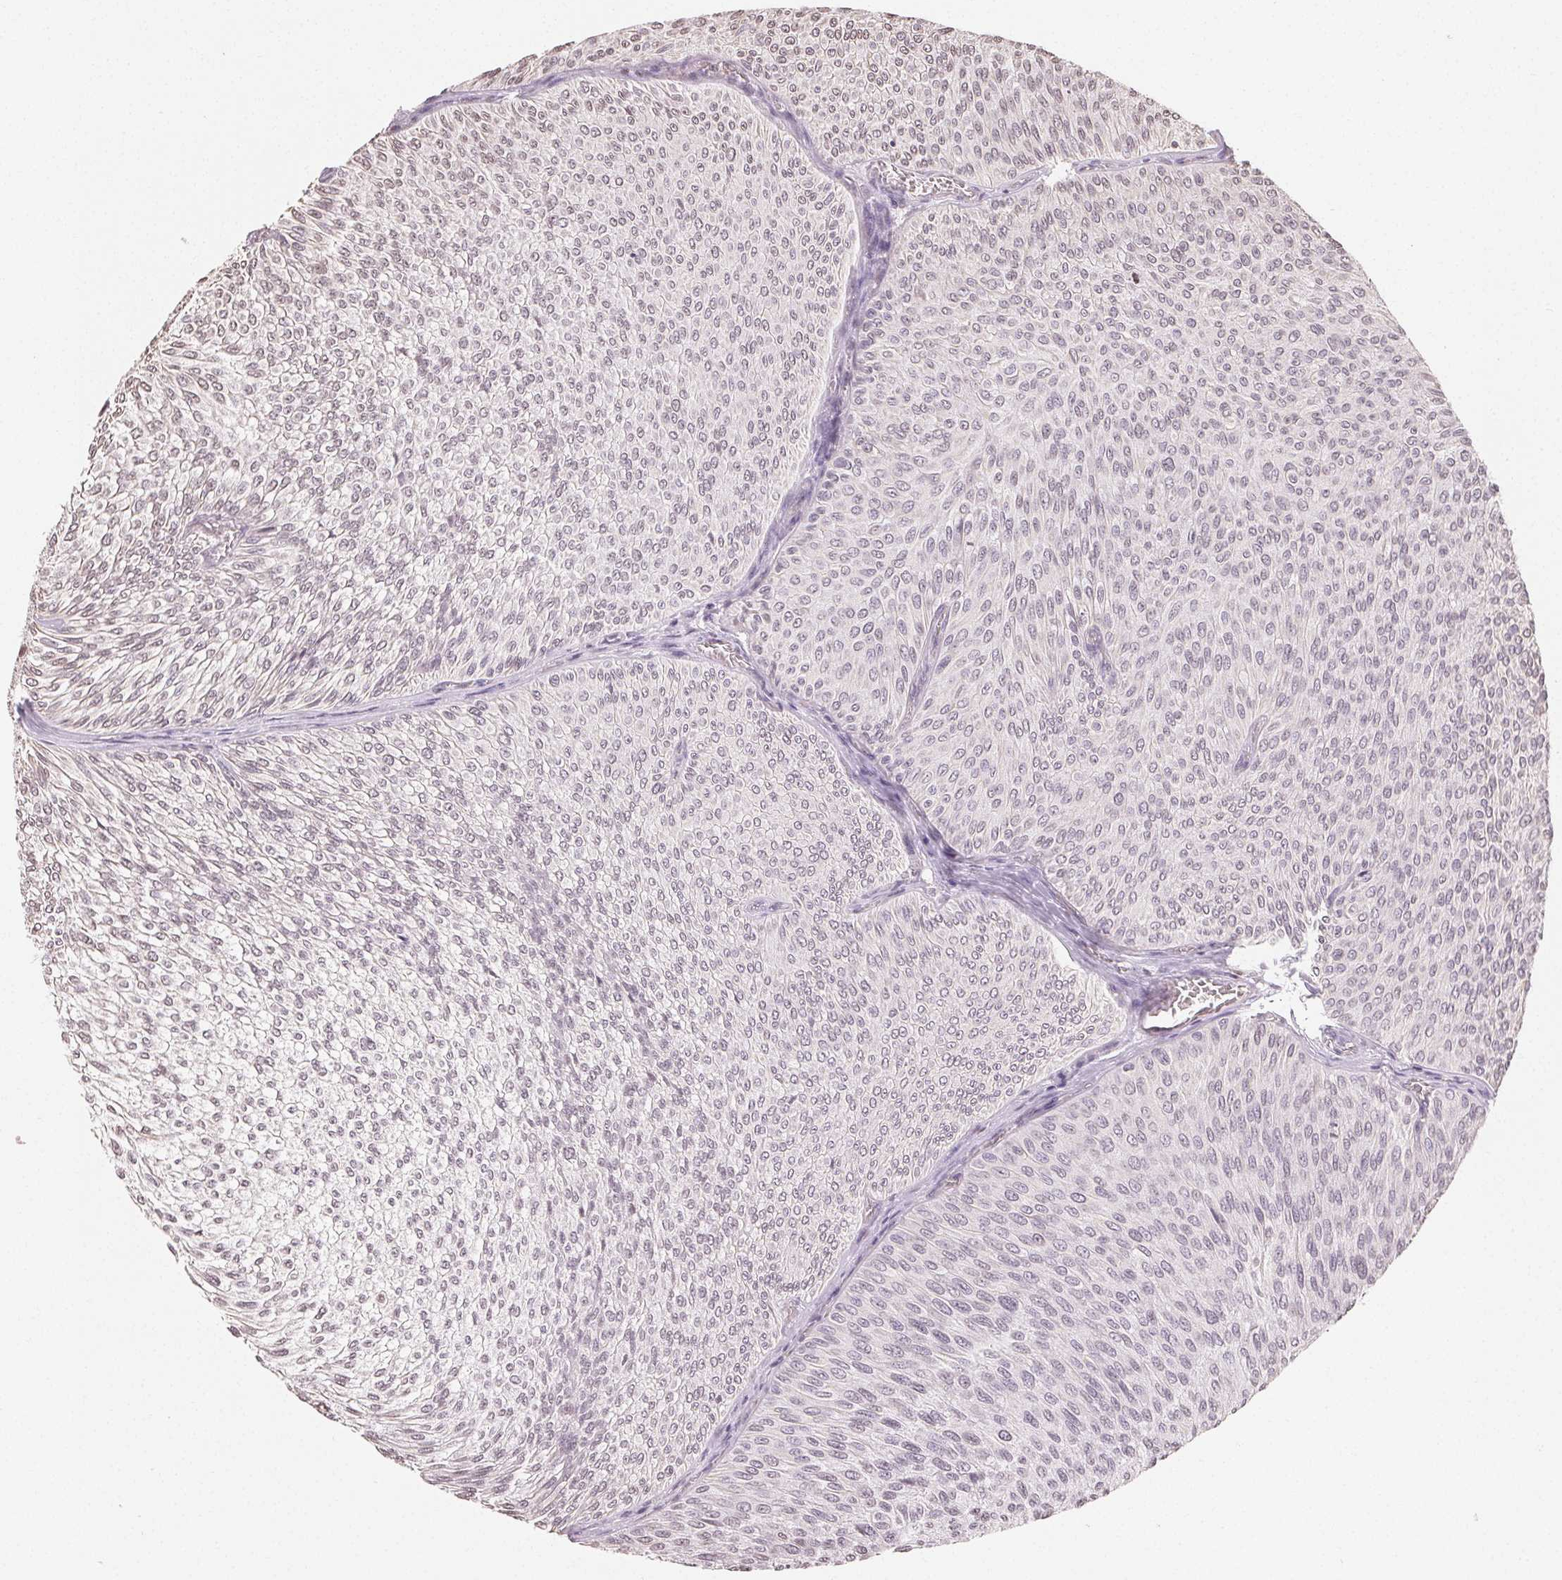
{"staining": {"intensity": "weak", "quantity": "25%-75%", "location": "nuclear"}, "tissue": "urothelial cancer", "cell_type": "Tumor cells", "image_type": "cancer", "snomed": [{"axis": "morphology", "description": "Urothelial carcinoma, Low grade"}, {"axis": "topography", "description": "Urinary bladder"}], "caption": "A low amount of weak nuclear staining is appreciated in about 25%-75% of tumor cells in low-grade urothelial carcinoma tissue.", "gene": "TBP", "patient": {"sex": "male", "age": 91}}